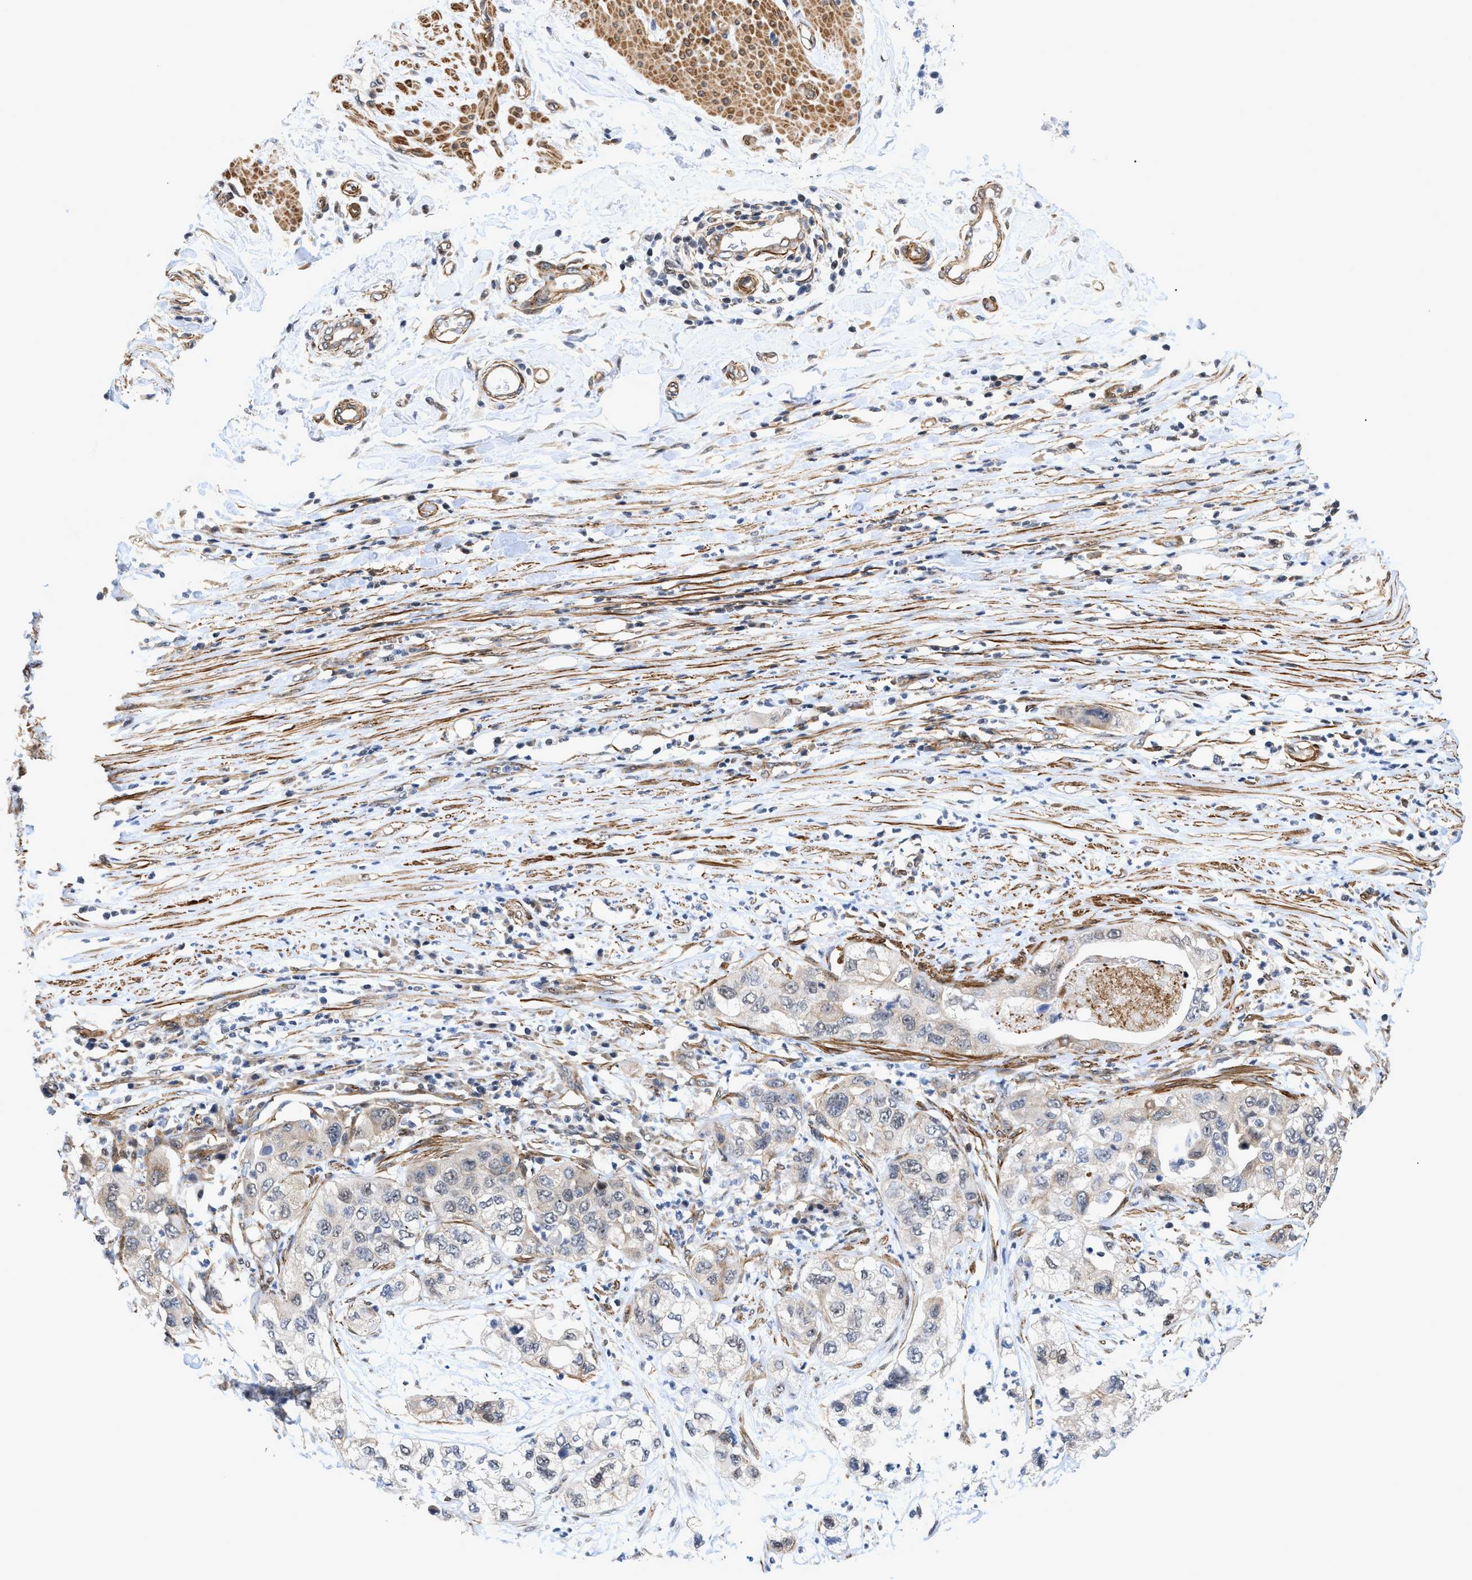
{"staining": {"intensity": "negative", "quantity": "none", "location": "none"}, "tissue": "pancreatic cancer", "cell_type": "Tumor cells", "image_type": "cancer", "snomed": [{"axis": "morphology", "description": "Adenocarcinoma, NOS"}, {"axis": "topography", "description": "Pancreas"}], "caption": "This histopathology image is of pancreatic cancer (adenocarcinoma) stained with IHC to label a protein in brown with the nuclei are counter-stained blue. There is no expression in tumor cells.", "gene": "GPRASP2", "patient": {"sex": "female", "age": 78}}